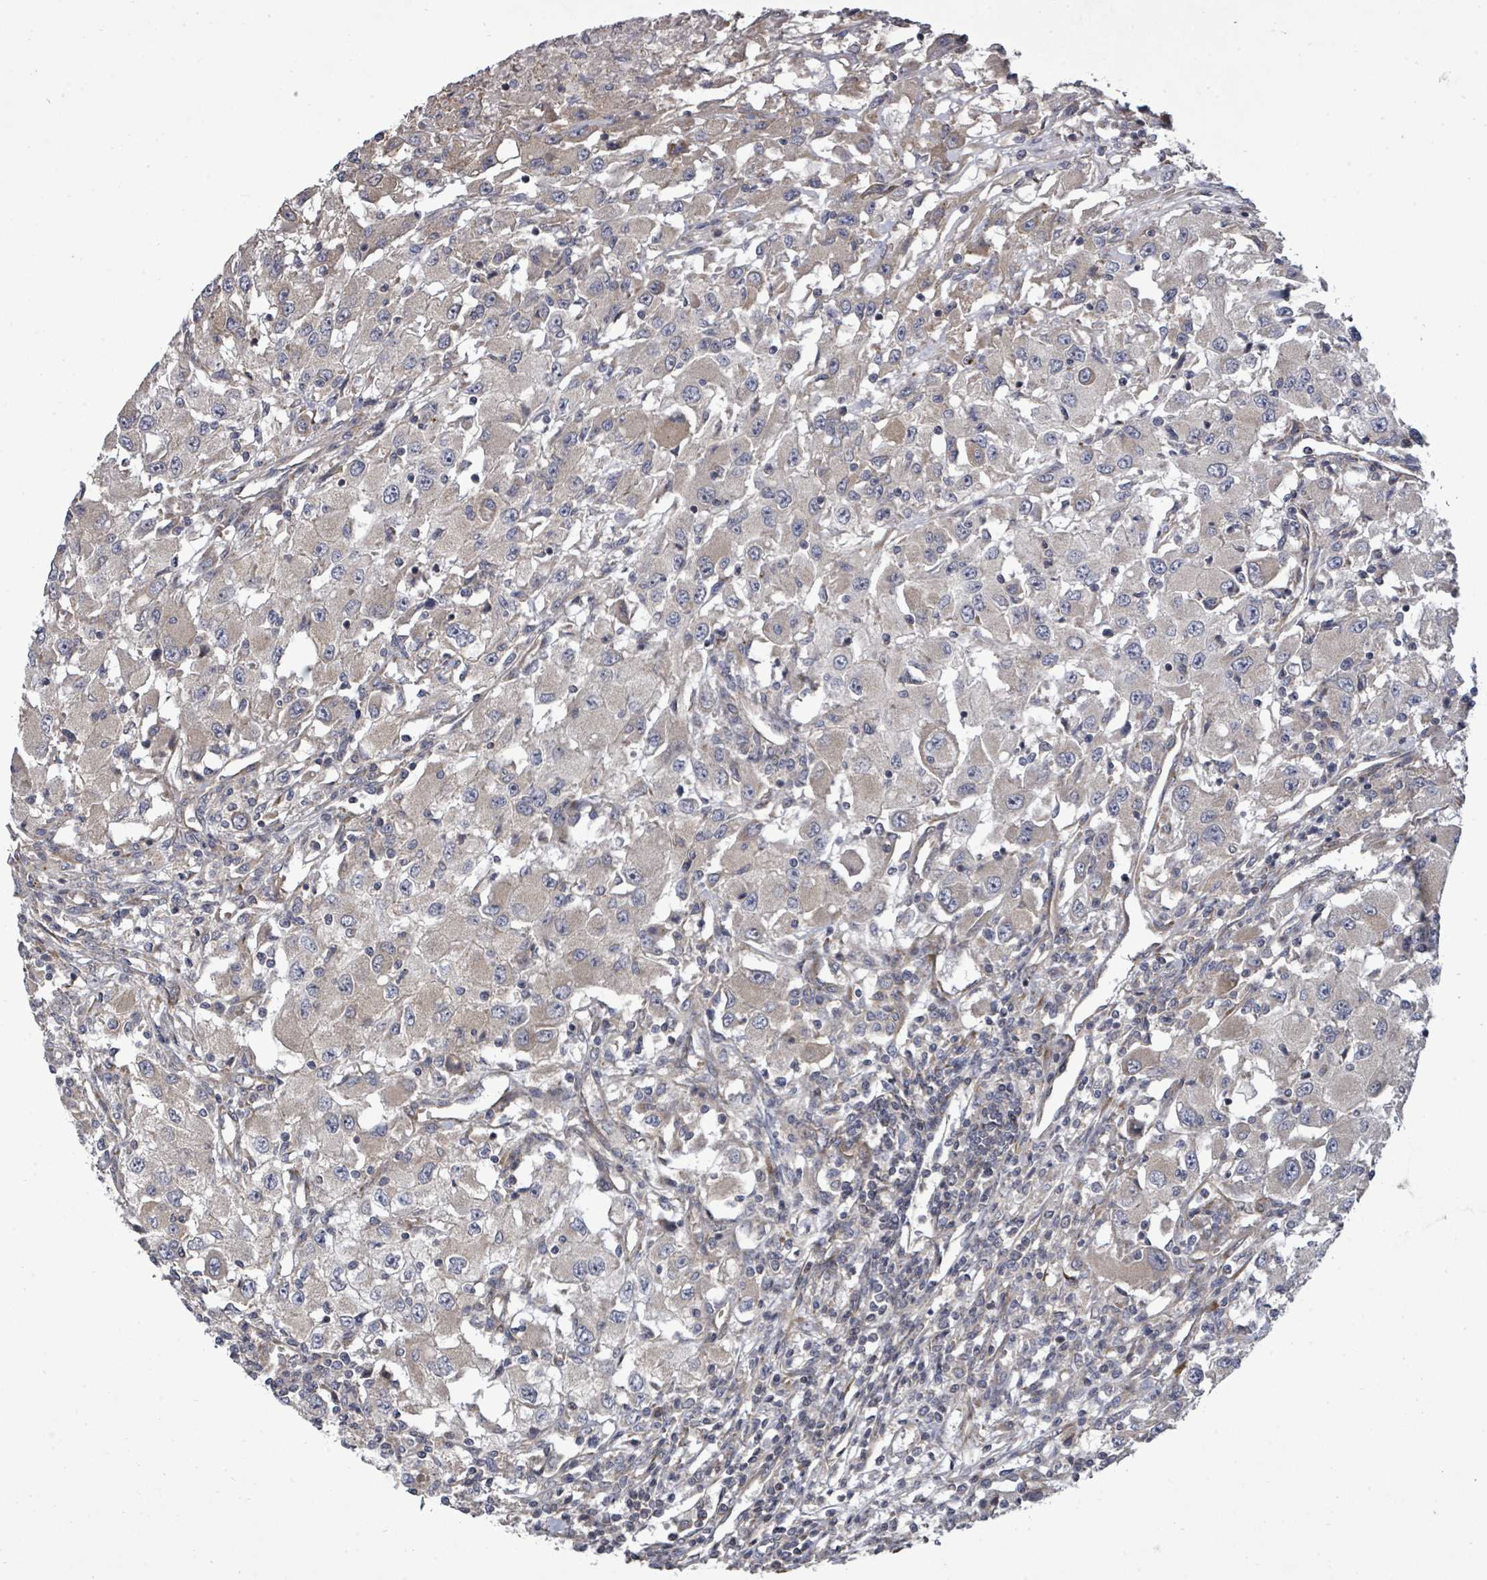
{"staining": {"intensity": "weak", "quantity": "<25%", "location": "cytoplasmic/membranous"}, "tissue": "renal cancer", "cell_type": "Tumor cells", "image_type": "cancer", "snomed": [{"axis": "morphology", "description": "Adenocarcinoma, NOS"}, {"axis": "topography", "description": "Kidney"}], "caption": "Renal cancer was stained to show a protein in brown. There is no significant expression in tumor cells.", "gene": "KRTAP27-1", "patient": {"sex": "female", "age": 67}}